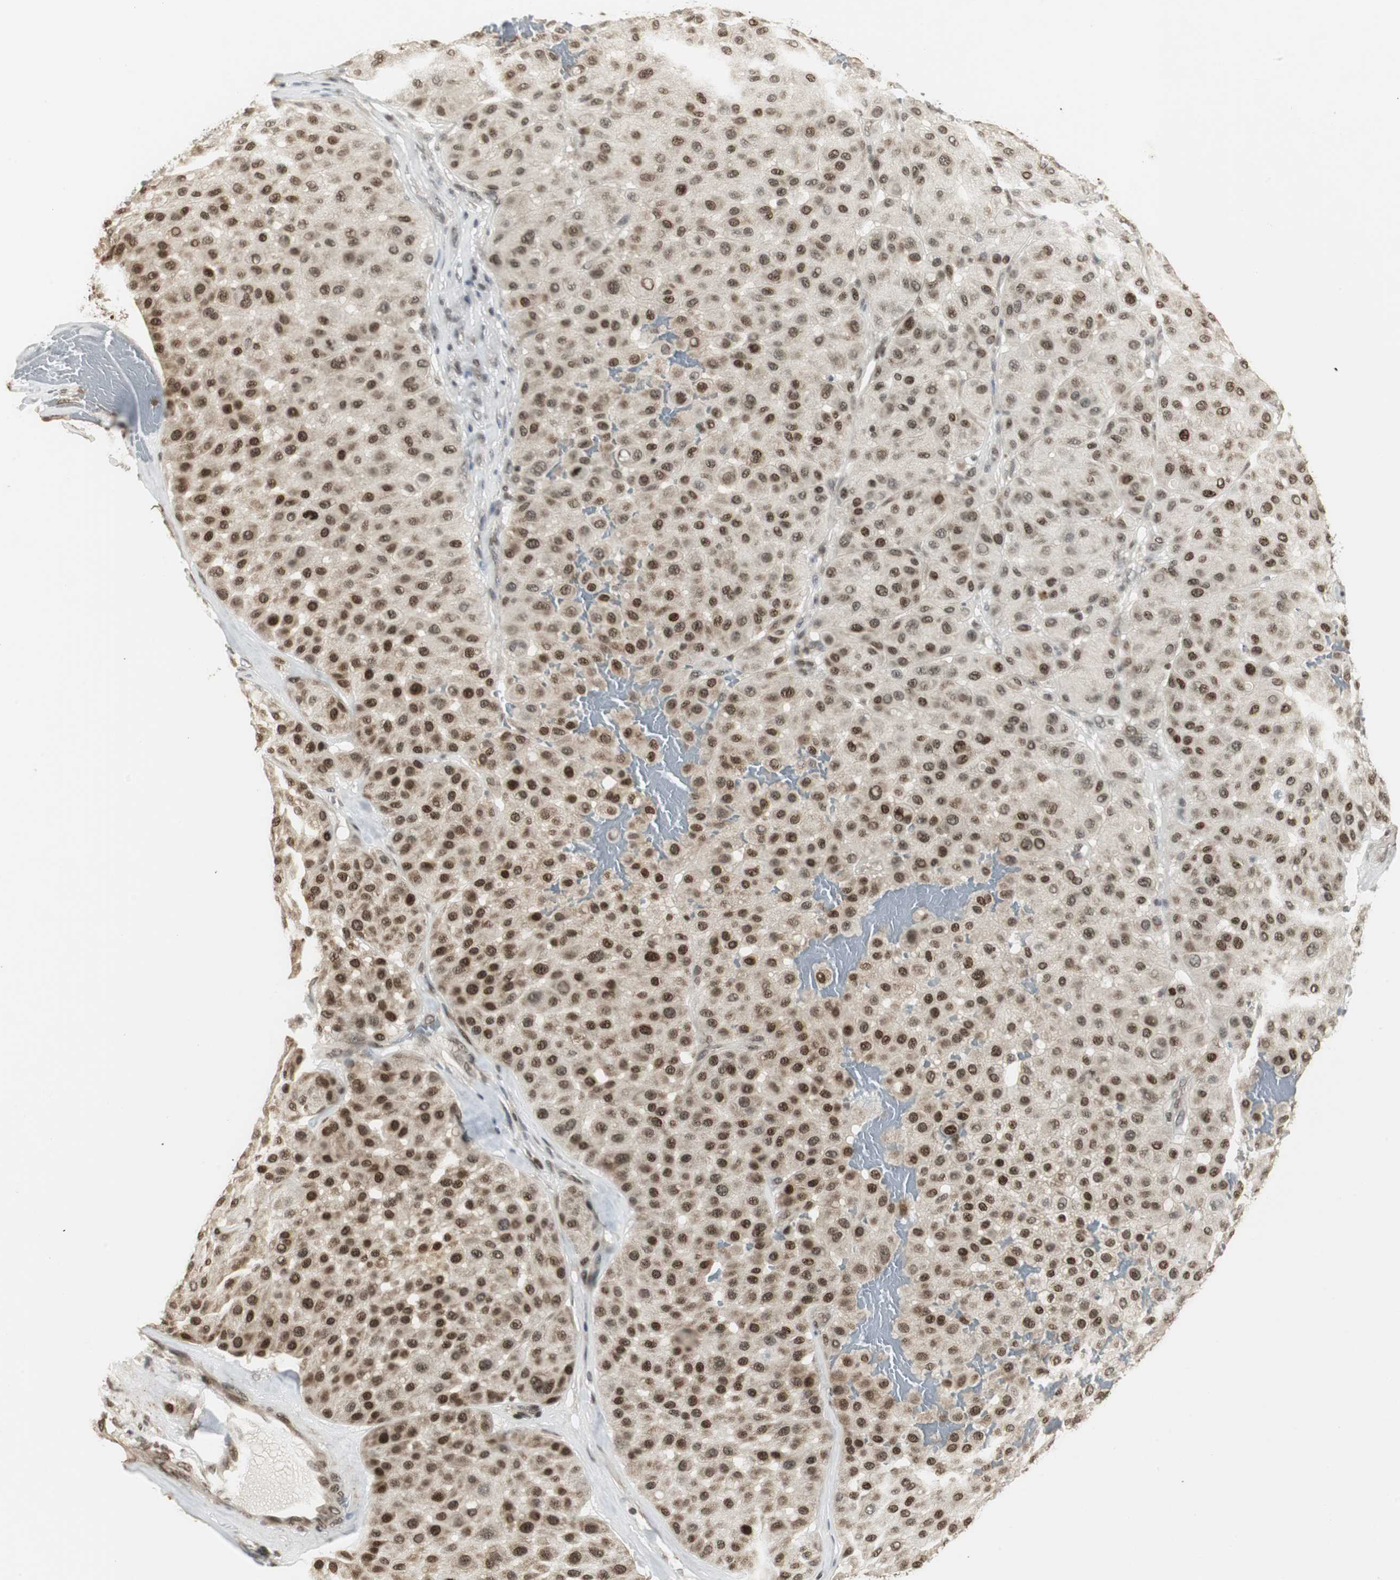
{"staining": {"intensity": "moderate", "quantity": ">75%", "location": "cytoplasmic/membranous,nuclear"}, "tissue": "melanoma", "cell_type": "Tumor cells", "image_type": "cancer", "snomed": [{"axis": "morphology", "description": "Normal tissue, NOS"}, {"axis": "morphology", "description": "Malignant melanoma, Metastatic site"}, {"axis": "topography", "description": "Skin"}], "caption": "This histopathology image reveals immunohistochemistry staining of human melanoma, with medium moderate cytoplasmic/membranous and nuclear staining in approximately >75% of tumor cells.", "gene": "MPG", "patient": {"sex": "male", "age": 41}}